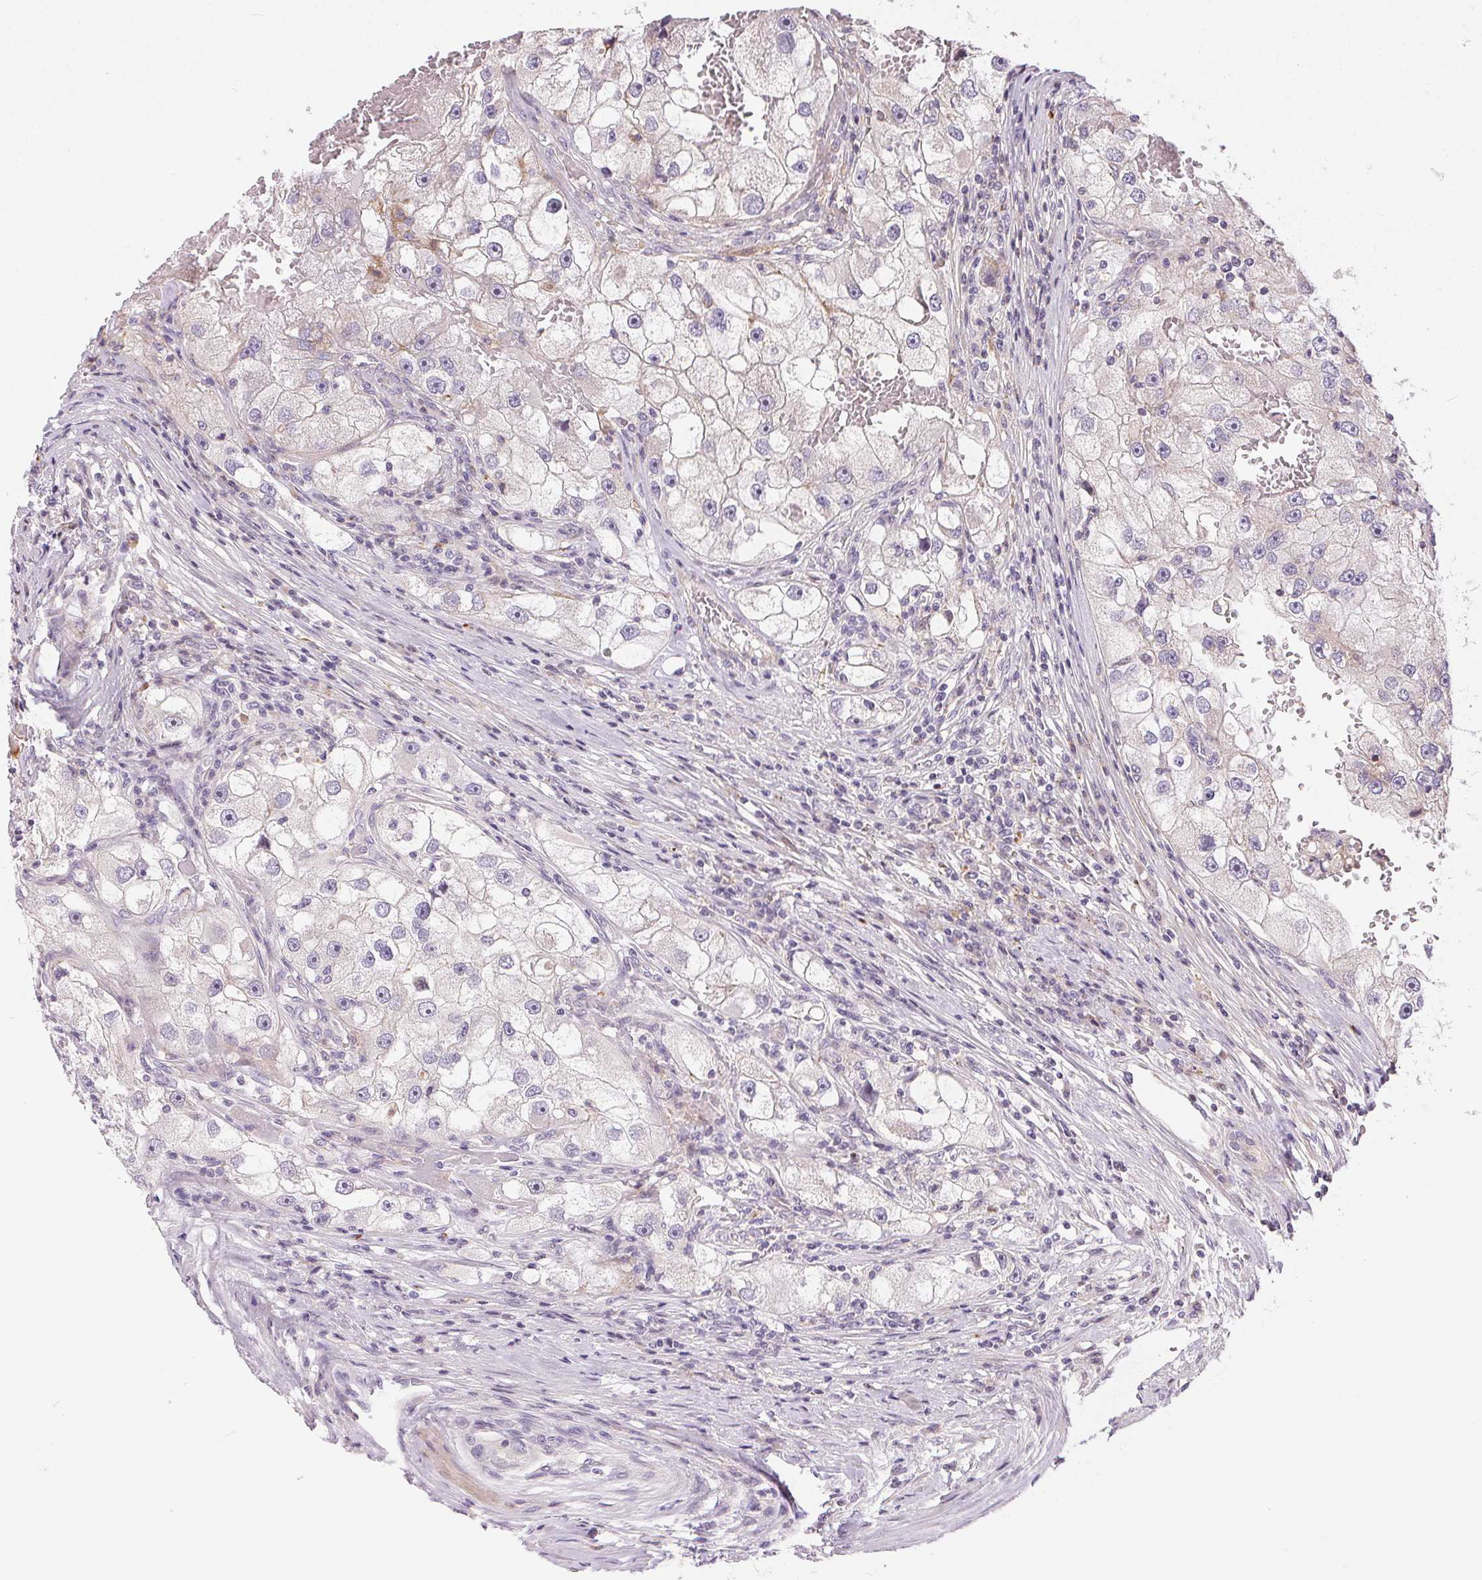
{"staining": {"intensity": "weak", "quantity": "<25%", "location": "cytoplasmic/membranous"}, "tissue": "renal cancer", "cell_type": "Tumor cells", "image_type": "cancer", "snomed": [{"axis": "morphology", "description": "Adenocarcinoma, NOS"}, {"axis": "topography", "description": "Kidney"}], "caption": "A micrograph of renal cancer stained for a protein displays no brown staining in tumor cells. (DAB IHC visualized using brightfield microscopy, high magnification).", "gene": "UNC13B", "patient": {"sex": "male", "age": 63}}